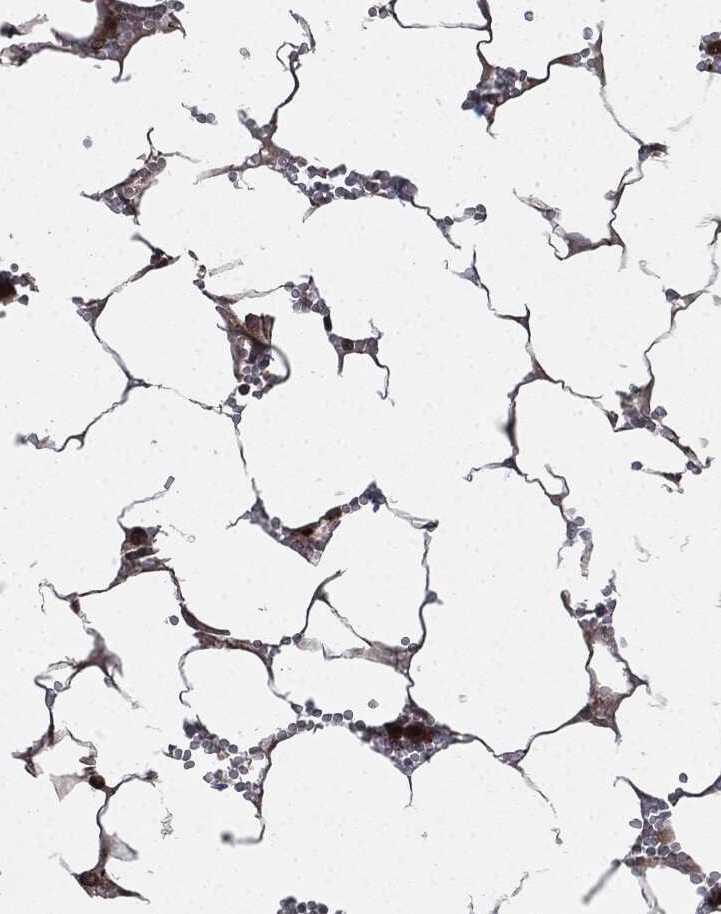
{"staining": {"intensity": "strong", "quantity": "25%-75%", "location": "cytoplasmic/membranous,nuclear"}, "tissue": "bone marrow", "cell_type": "Hematopoietic cells", "image_type": "normal", "snomed": [{"axis": "morphology", "description": "Normal tissue, NOS"}, {"axis": "topography", "description": "Bone marrow"}], "caption": "An immunohistochemistry image of benign tissue is shown. Protein staining in brown shows strong cytoplasmic/membranous,nuclear positivity in bone marrow within hematopoietic cells. The protein of interest is shown in brown color, while the nuclei are stained blue.", "gene": "RAP1GDS1", "patient": {"sex": "female", "age": 64}}